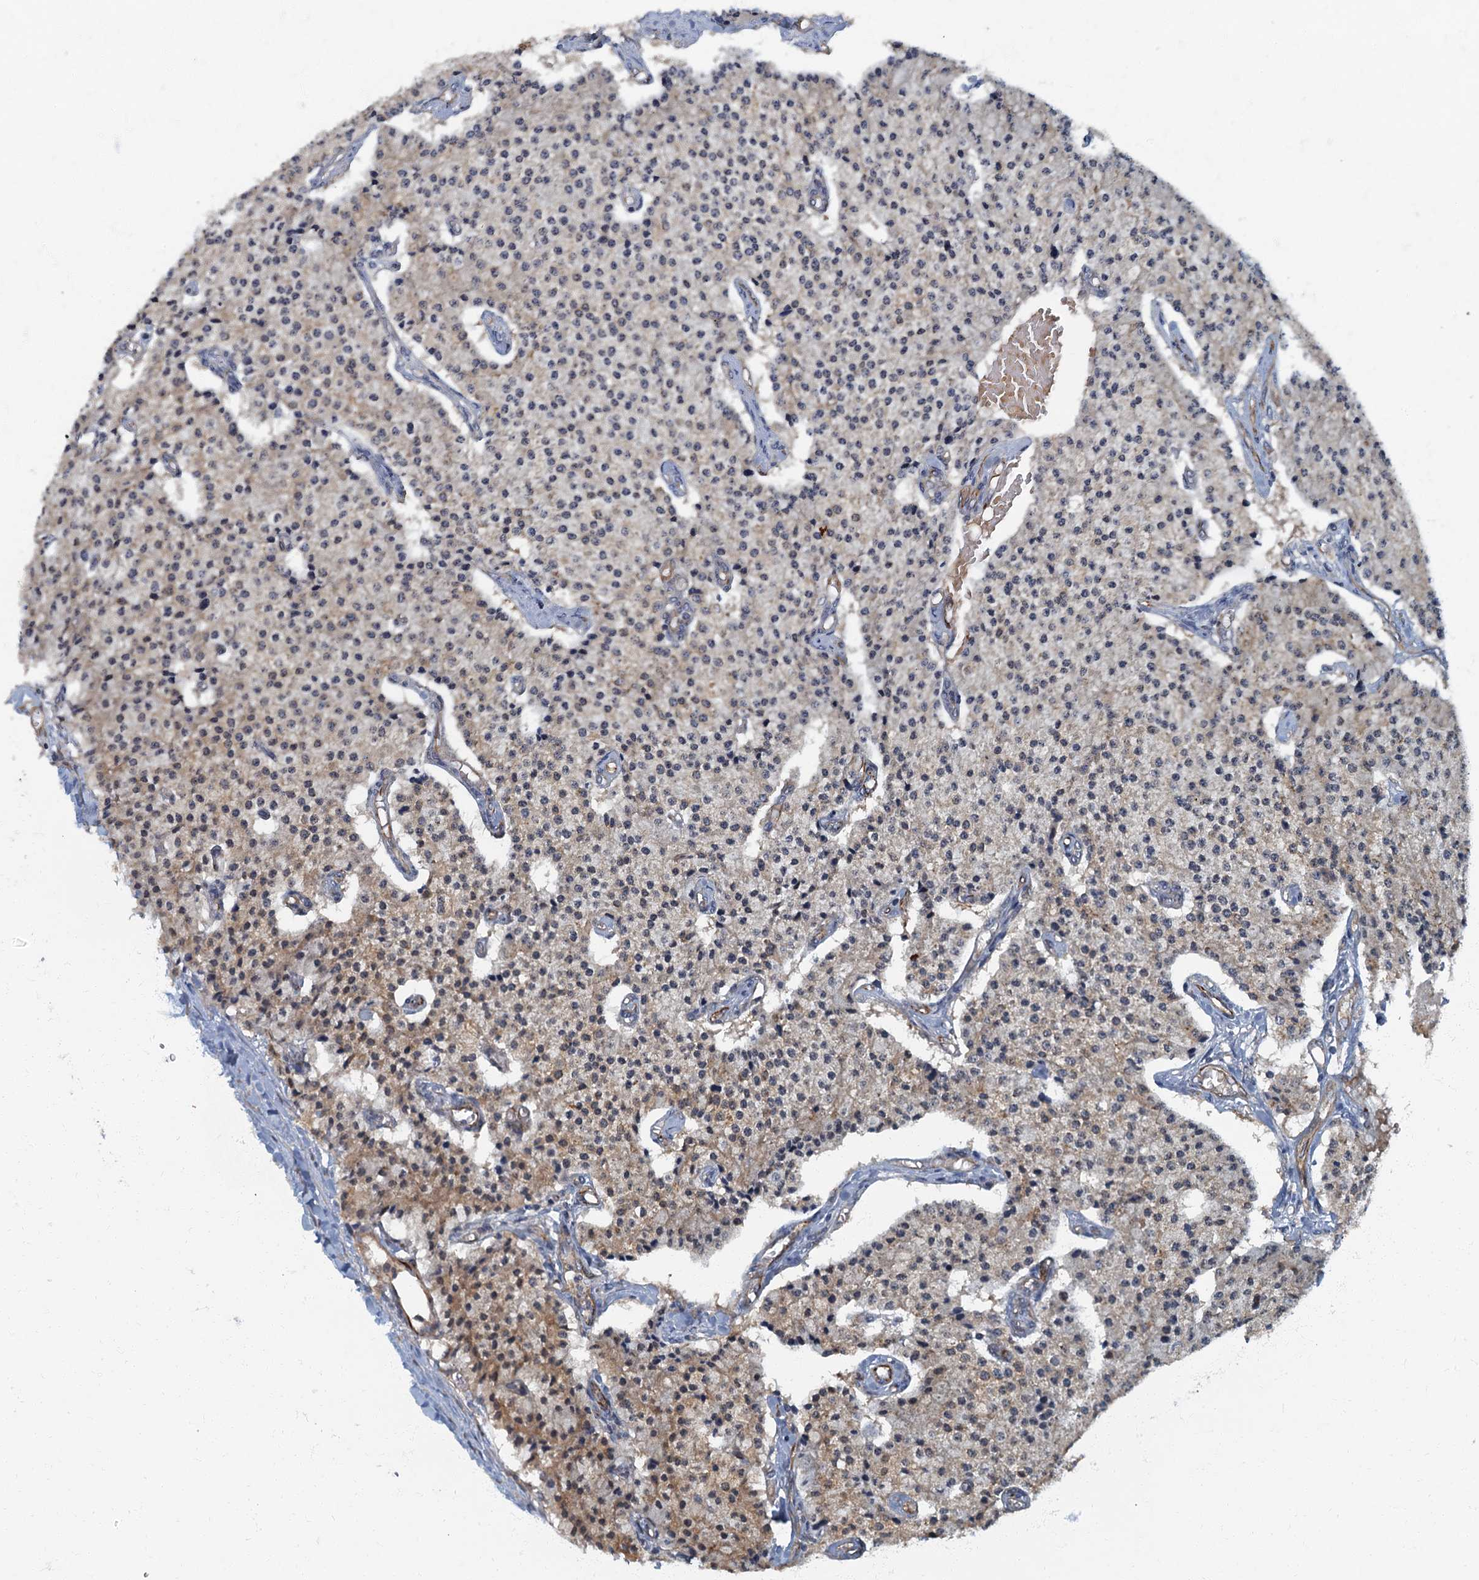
{"staining": {"intensity": "moderate", "quantity": "<25%", "location": "cytoplasmic/membranous,nuclear"}, "tissue": "carcinoid", "cell_type": "Tumor cells", "image_type": "cancer", "snomed": [{"axis": "morphology", "description": "Carcinoid, malignant, NOS"}, {"axis": "topography", "description": "Colon"}], "caption": "The histopathology image exhibits a brown stain indicating the presence of a protein in the cytoplasmic/membranous and nuclear of tumor cells in carcinoid.", "gene": "ARL11", "patient": {"sex": "female", "age": 52}}